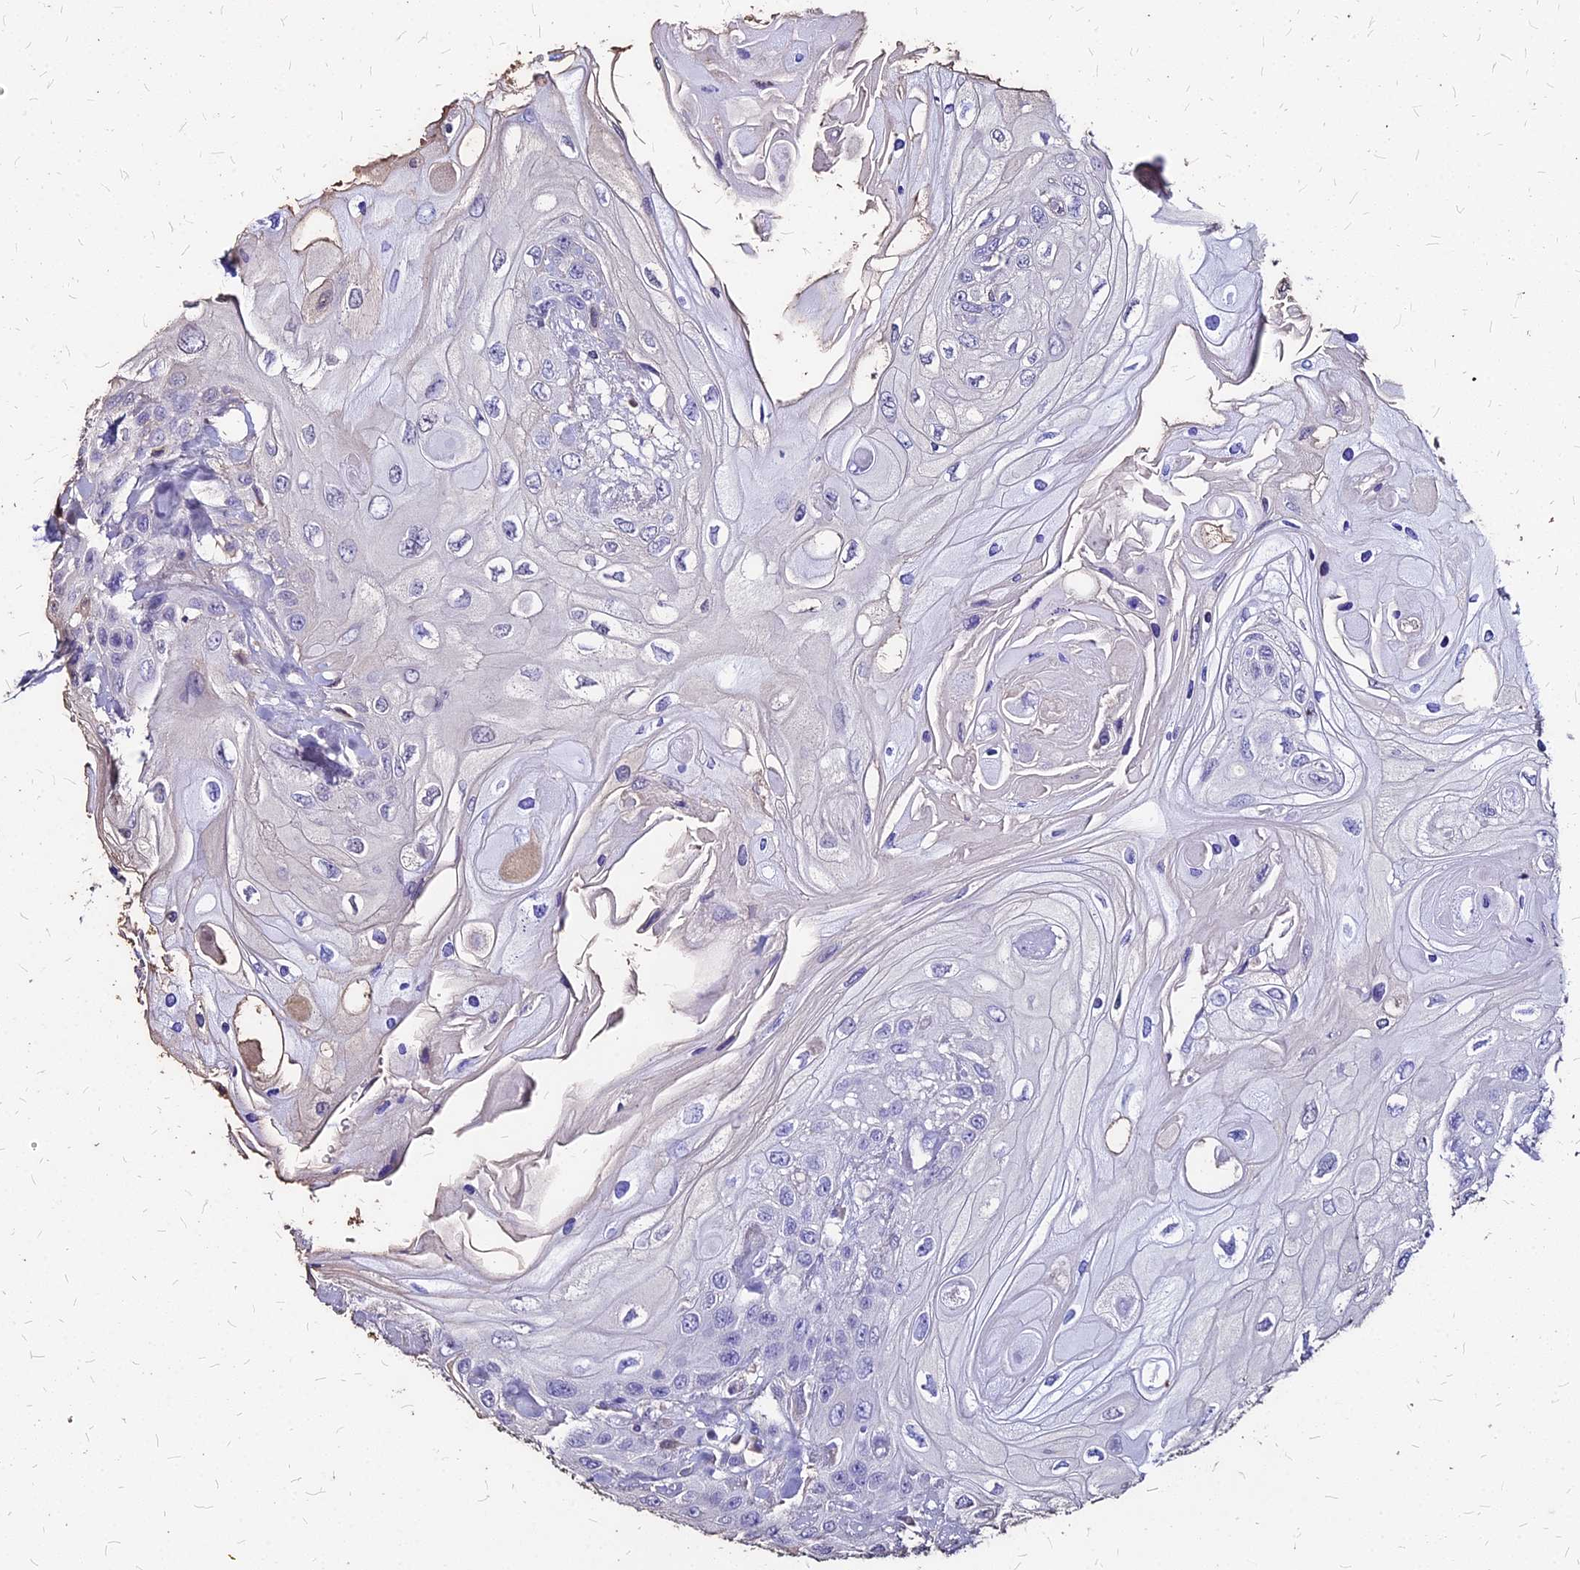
{"staining": {"intensity": "negative", "quantity": "none", "location": "none"}, "tissue": "head and neck cancer", "cell_type": "Tumor cells", "image_type": "cancer", "snomed": [{"axis": "morphology", "description": "Squamous cell carcinoma, NOS"}, {"axis": "topography", "description": "Head-Neck"}], "caption": "High magnification brightfield microscopy of squamous cell carcinoma (head and neck) stained with DAB (brown) and counterstained with hematoxylin (blue): tumor cells show no significant positivity.", "gene": "NME5", "patient": {"sex": "female", "age": 43}}